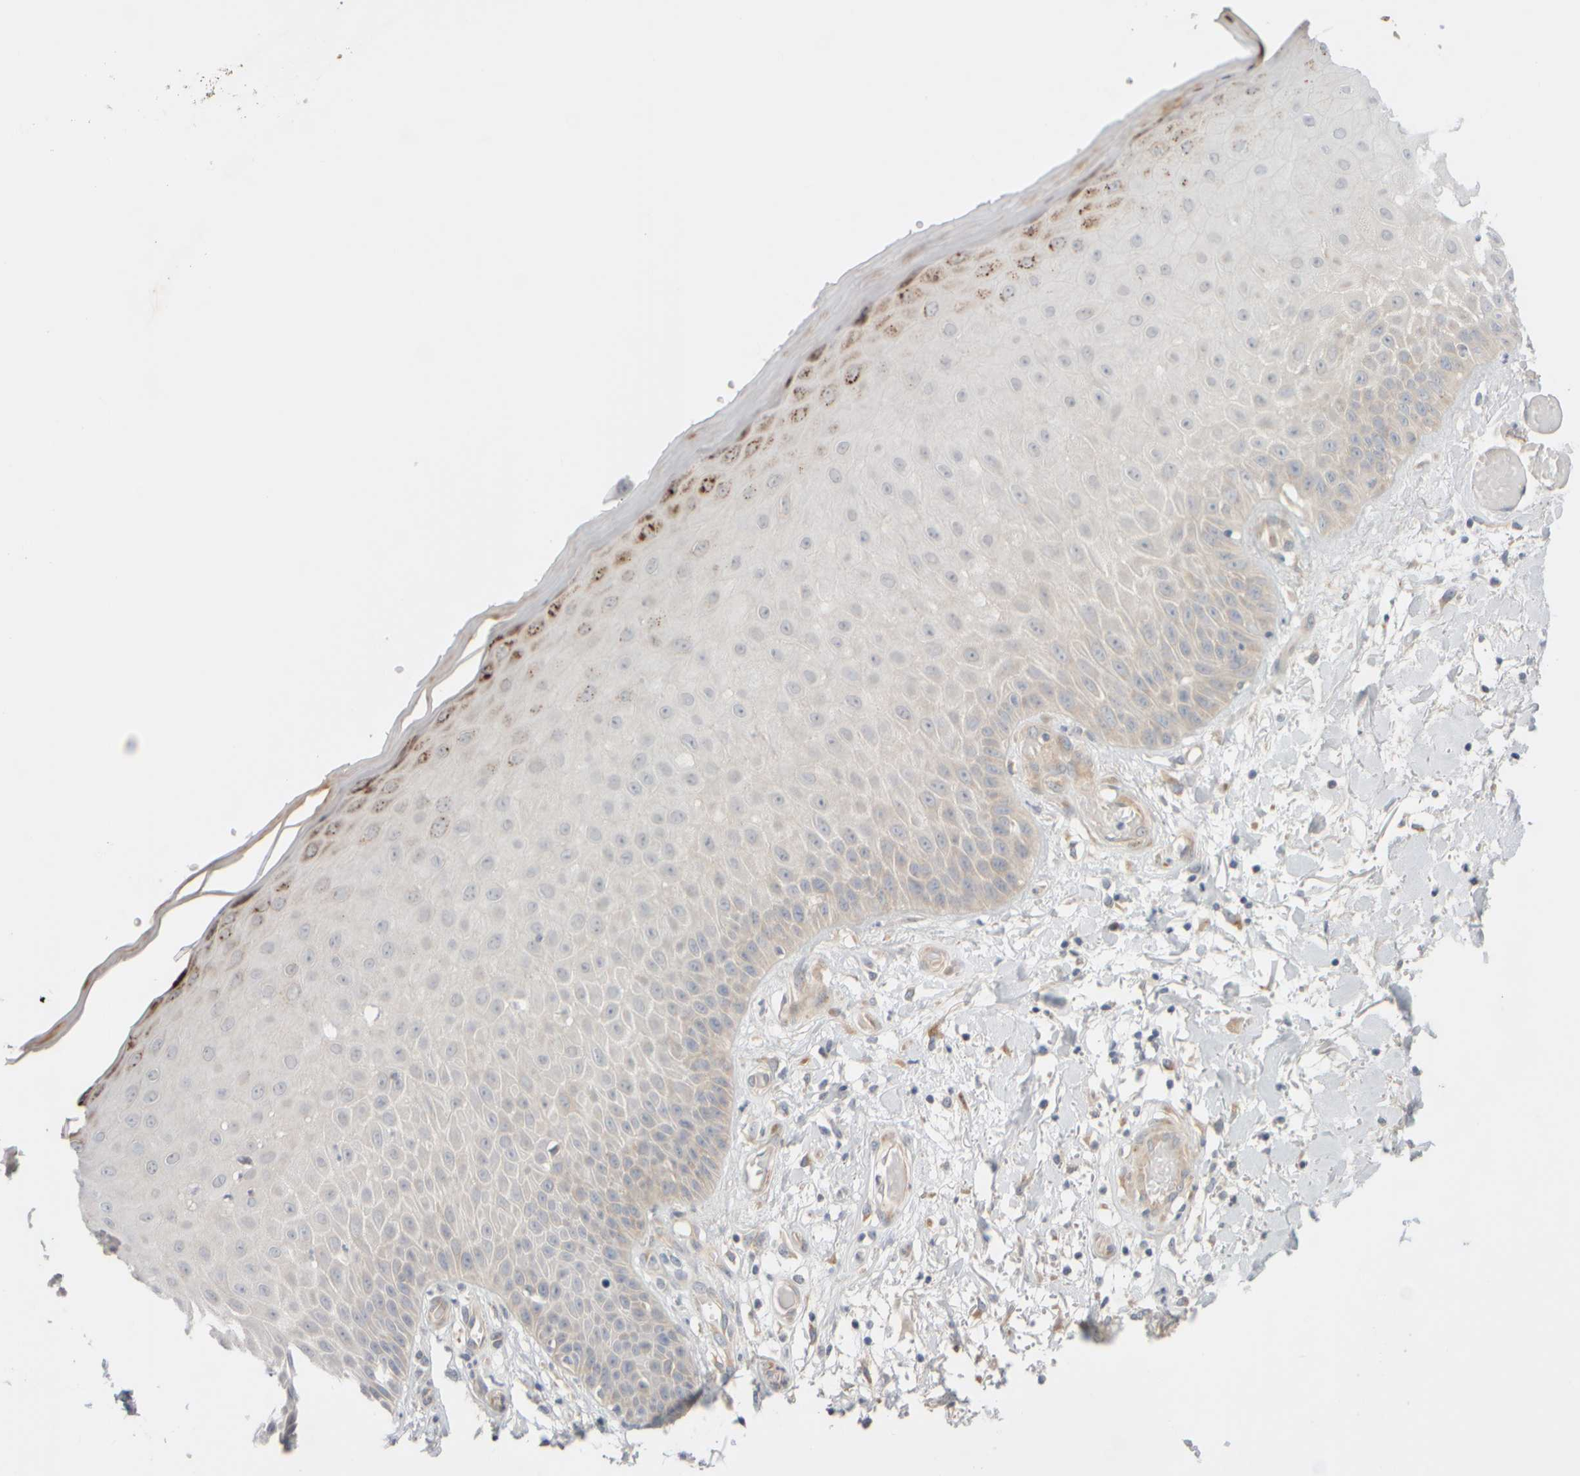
{"staining": {"intensity": "weak", "quantity": "25%-75%", "location": "cytoplasmic/membranous"}, "tissue": "skin", "cell_type": "Fibroblasts", "image_type": "normal", "snomed": [{"axis": "morphology", "description": "Normal tissue, NOS"}, {"axis": "morphology", "description": "Inflammation, NOS"}, {"axis": "topography", "description": "Skin"}], "caption": "Protein staining of unremarkable skin reveals weak cytoplasmic/membranous expression in approximately 25%-75% of fibroblasts.", "gene": "GOPC", "patient": {"sex": "female", "age": 44}}